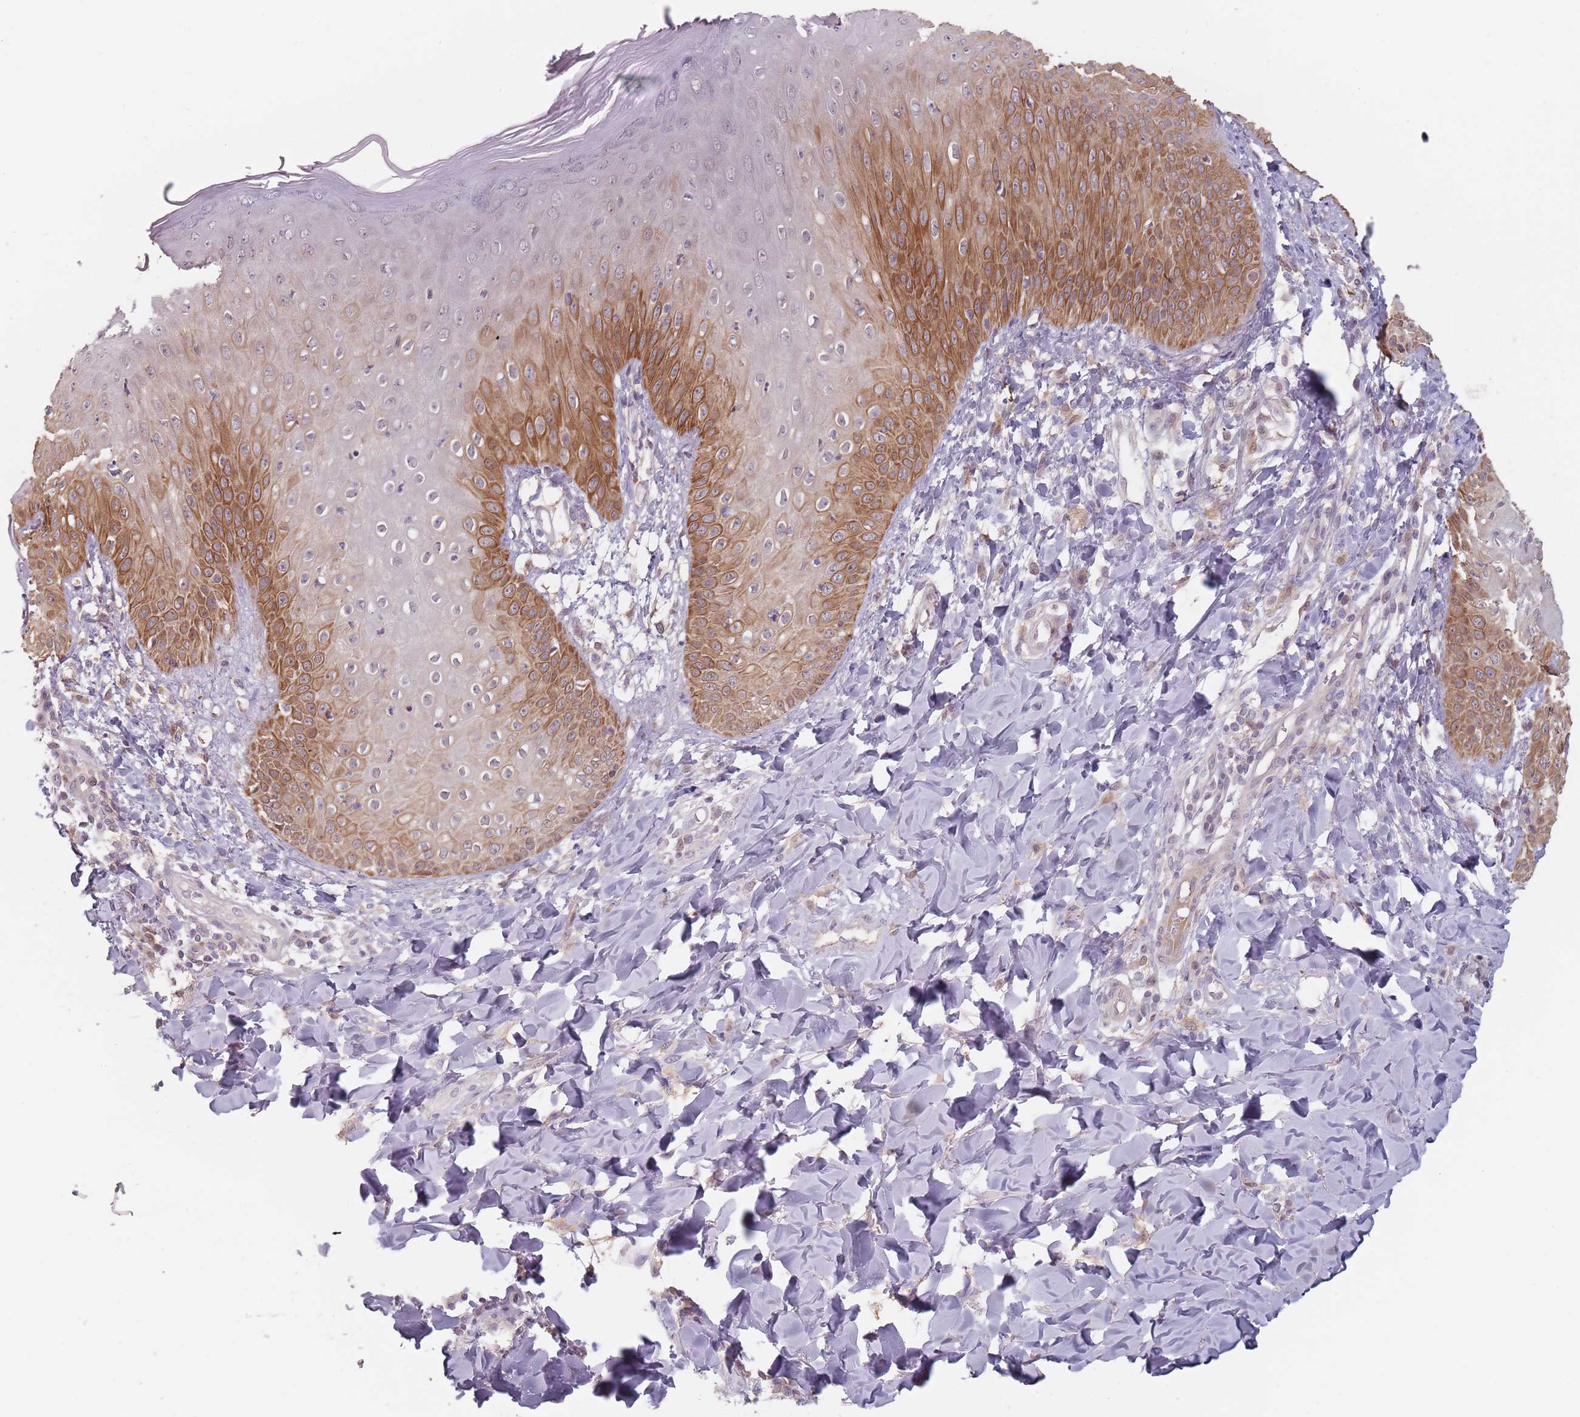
{"staining": {"intensity": "moderate", "quantity": "25%-75%", "location": "cytoplasmic/membranous"}, "tissue": "skin", "cell_type": "Epidermal cells", "image_type": "normal", "snomed": [{"axis": "morphology", "description": "Normal tissue, NOS"}, {"axis": "morphology", "description": "Inflammation, NOS"}, {"axis": "topography", "description": "Soft tissue"}, {"axis": "topography", "description": "Anal"}], "caption": "Skin stained with immunohistochemistry (IHC) exhibits moderate cytoplasmic/membranous positivity in about 25%-75% of epidermal cells. (DAB (3,3'-diaminobenzidine) IHC, brown staining for protein, blue staining for nuclei).", "gene": "NAXE", "patient": {"sex": "female", "age": 15}}